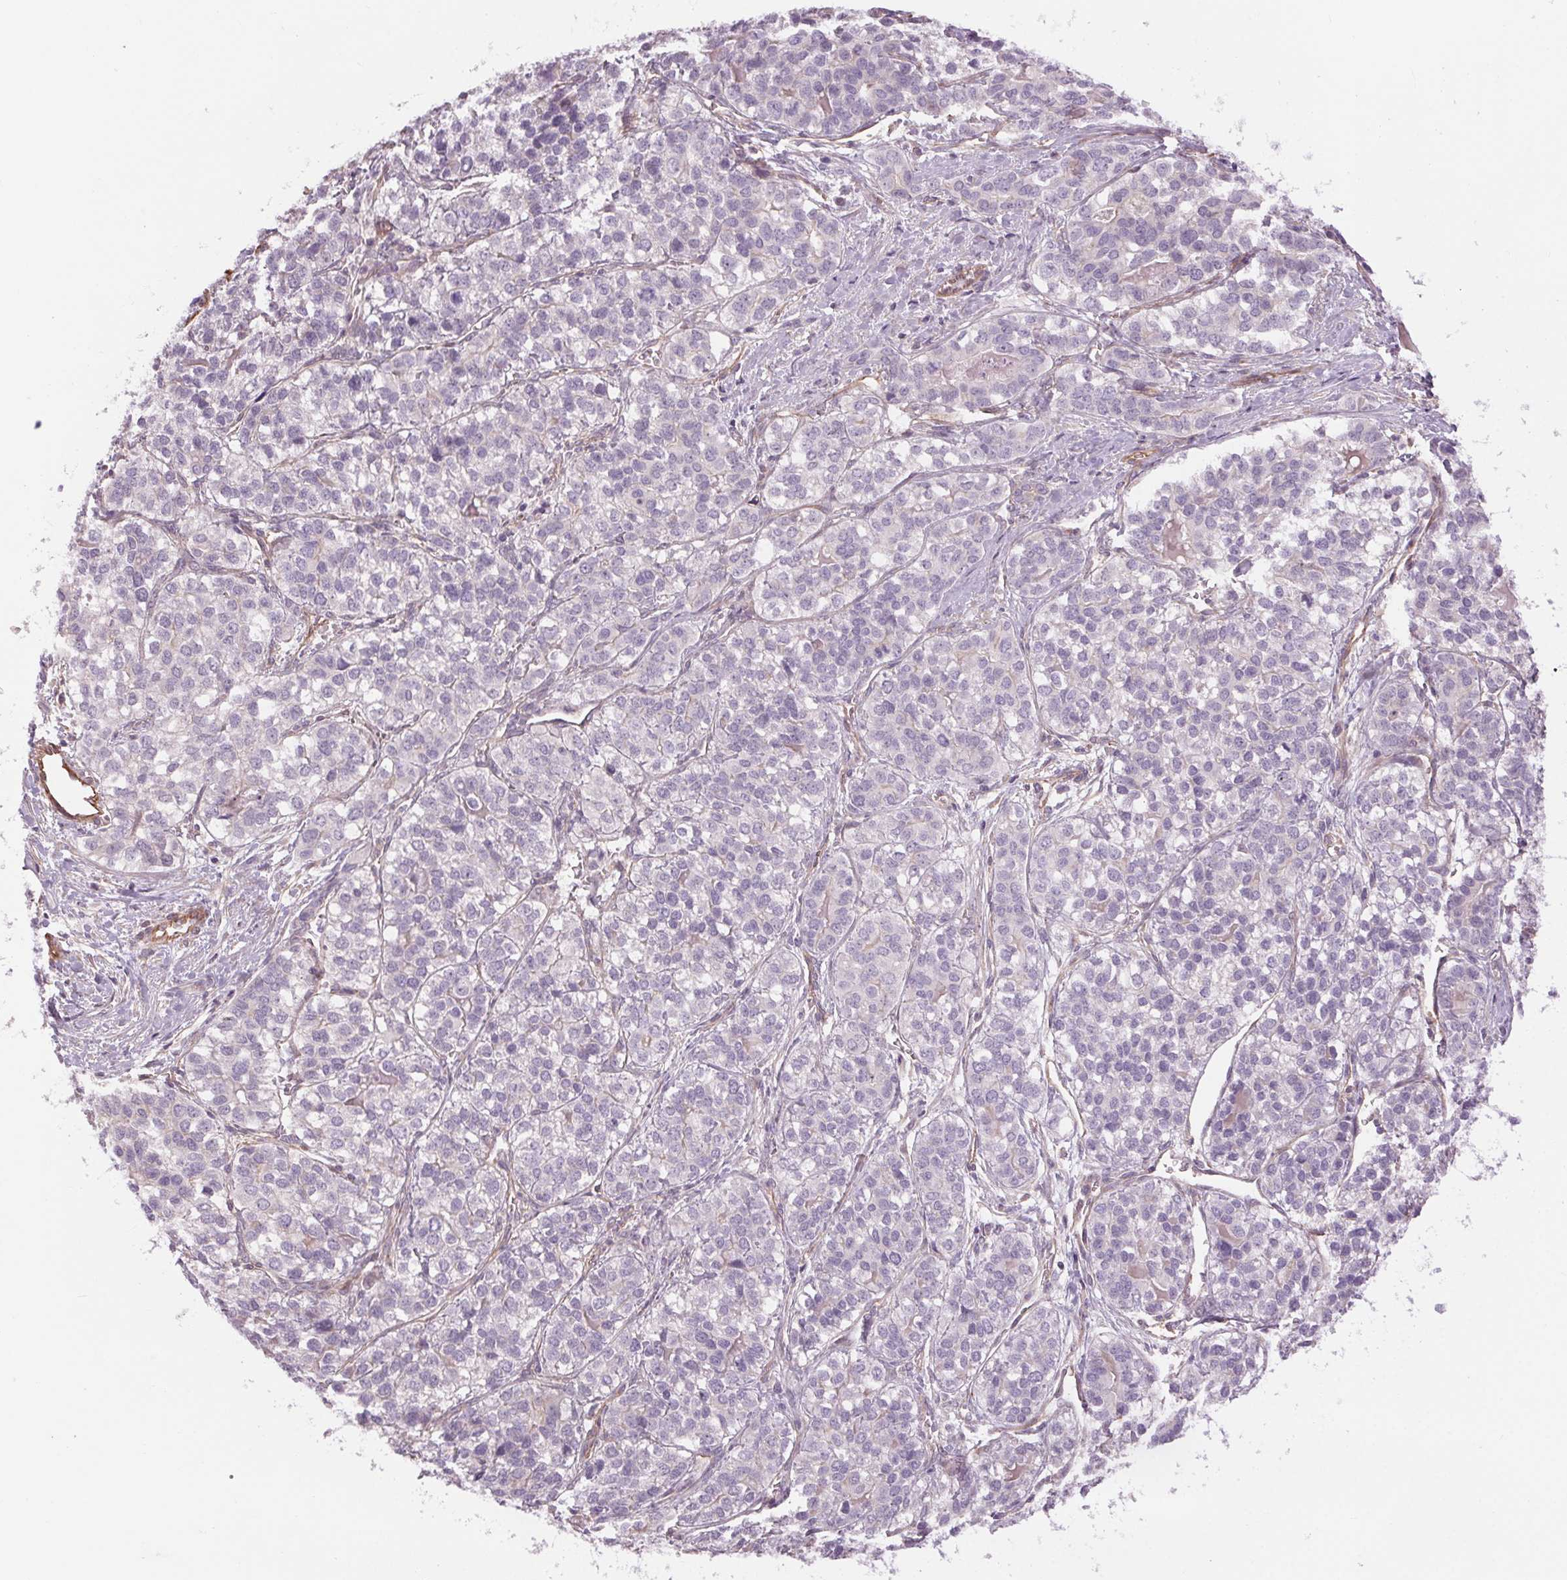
{"staining": {"intensity": "negative", "quantity": "none", "location": "none"}, "tissue": "liver cancer", "cell_type": "Tumor cells", "image_type": "cancer", "snomed": [{"axis": "morphology", "description": "Cholangiocarcinoma"}, {"axis": "topography", "description": "Liver"}], "caption": "DAB immunohistochemical staining of human liver cancer (cholangiocarcinoma) demonstrates no significant expression in tumor cells.", "gene": "CCSER1", "patient": {"sex": "male", "age": 56}}